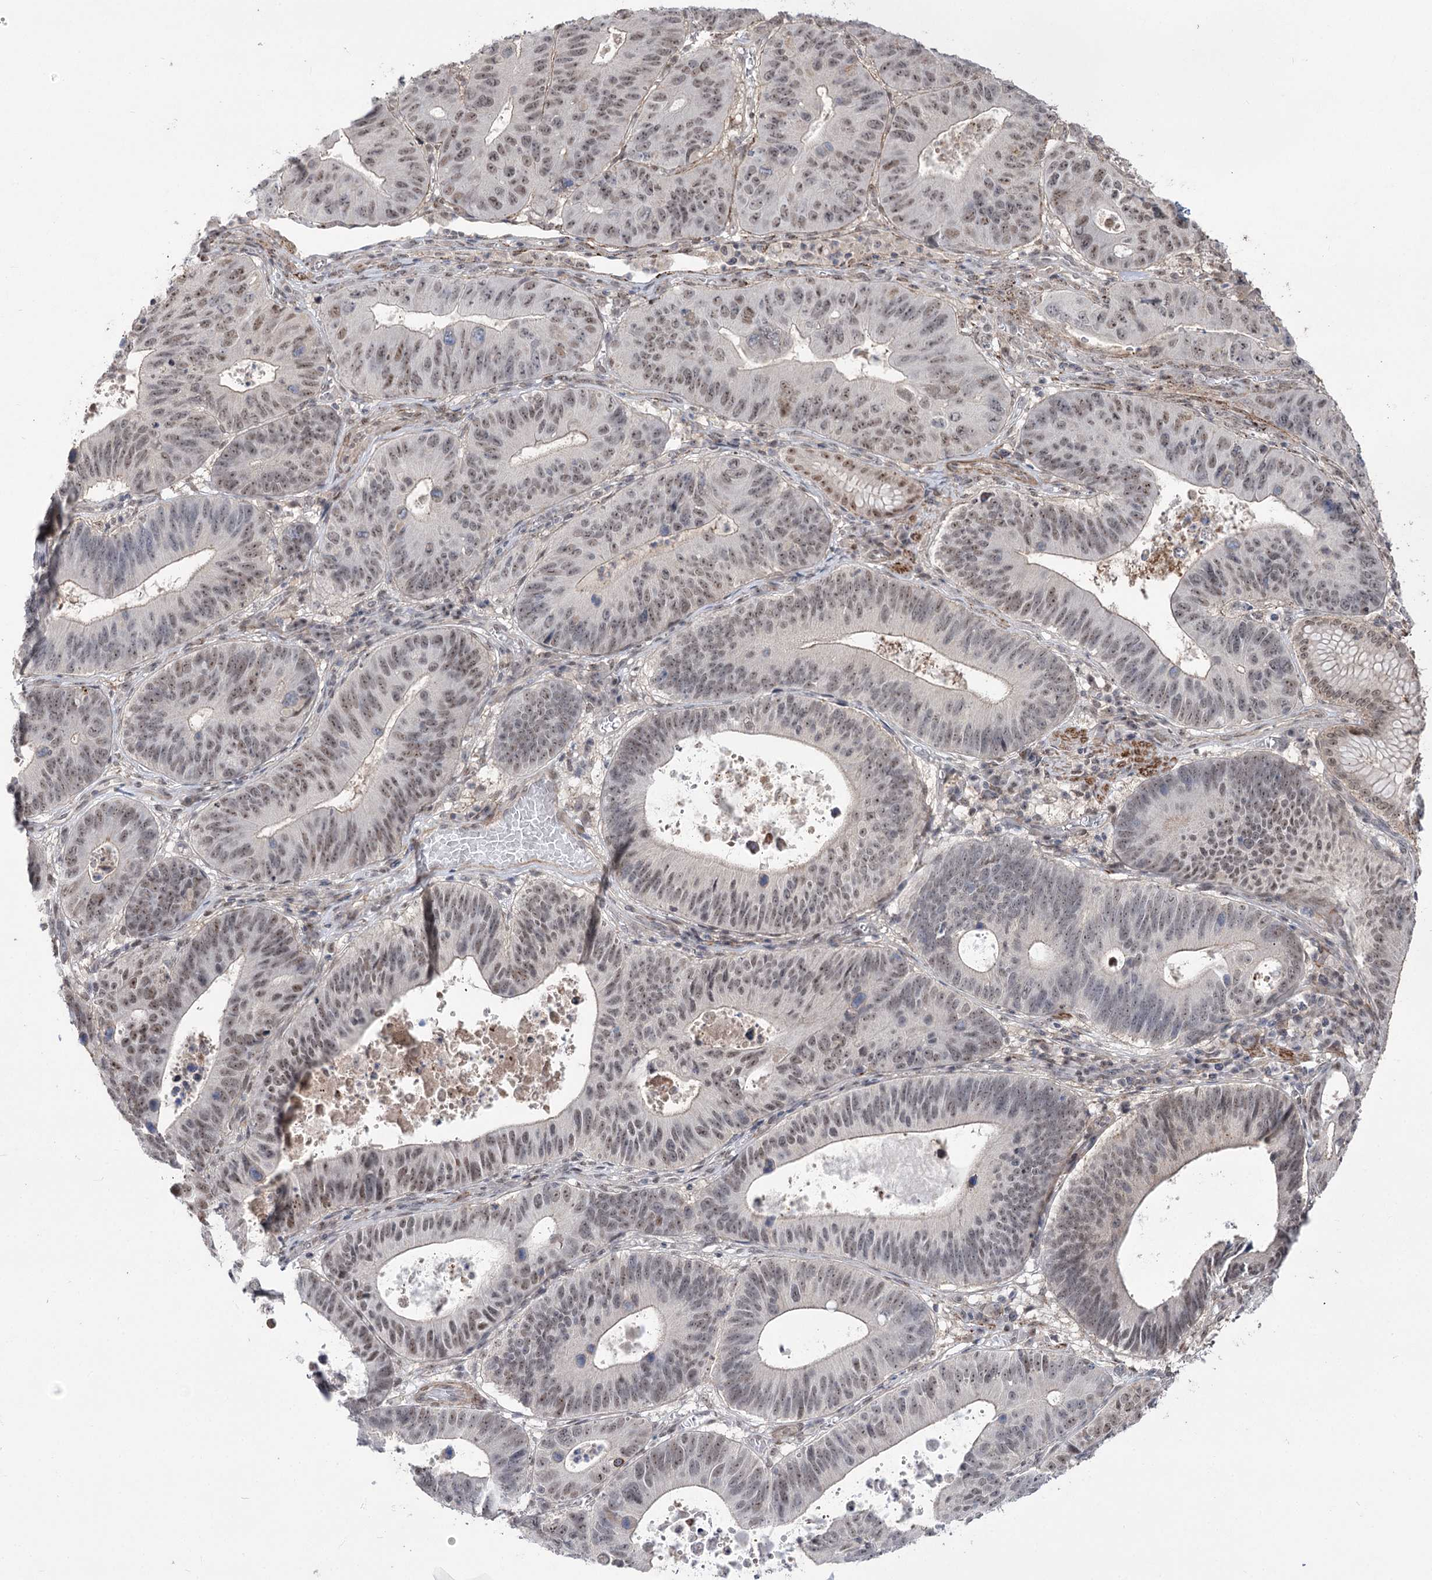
{"staining": {"intensity": "moderate", "quantity": ">75%", "location": "nuclear"}, "tissue": "stomach cancer", "cell_type": "Tumor cells", "image_type": "cancer", "snomed": [{"axis": "morphology", "description": "Adenocarcinoma, NOS"}, {"axis": "topography", "description": "Stomach"}], "caption": "Stomach cancer was stained to show a protein in brown. There is medium levels of moderate nuclear staining in about >75% of tumor cells.", "gene": "ZSCAN23", "patient": {"sex": "male", "age": 59}}